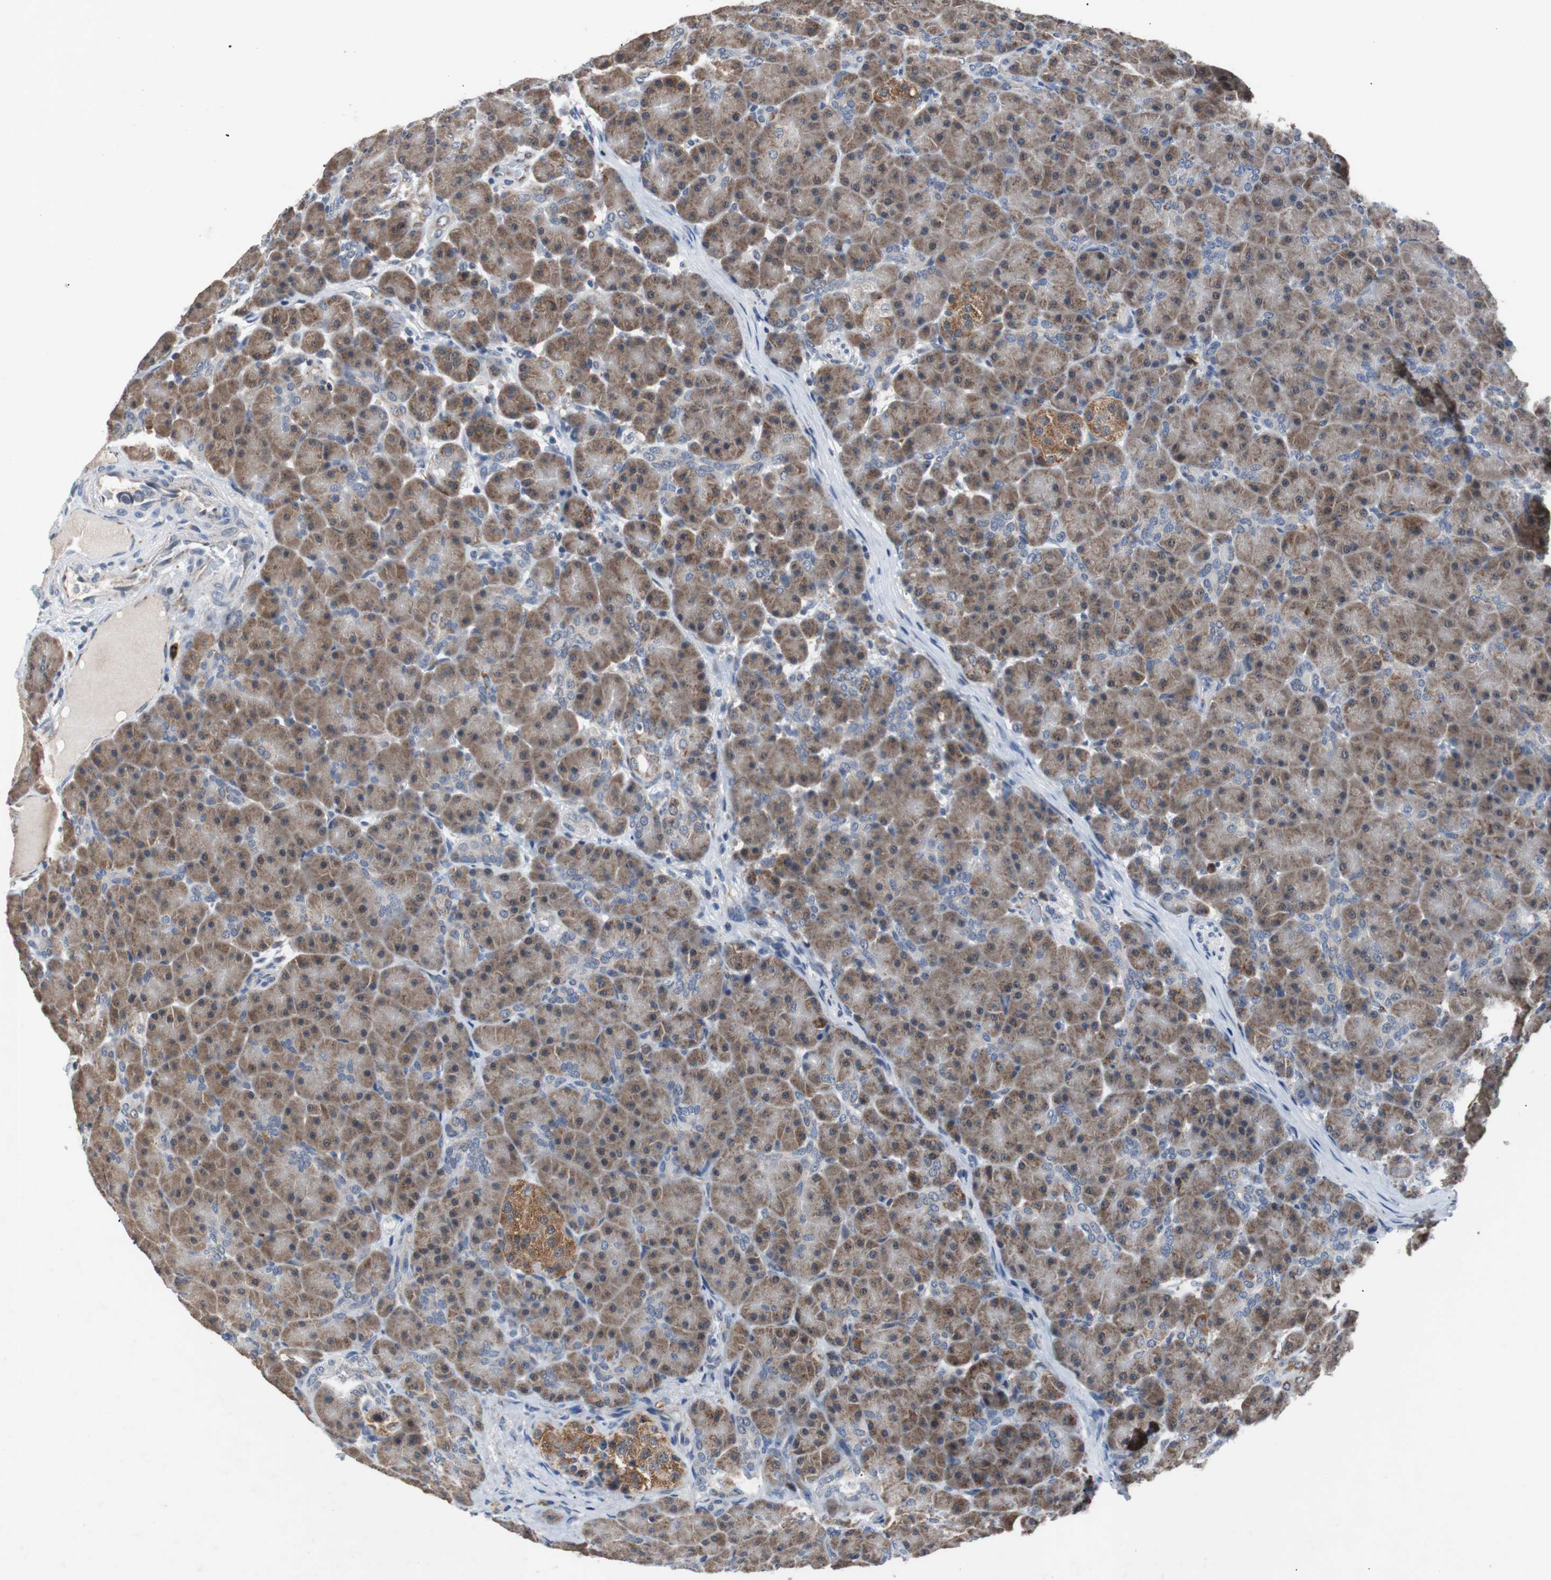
{"staining": {"intensity": "strong", "quantity": ">75%", "location": "cytoplasmic/membranous"}, "tissue": "pancreas", "cell_type": "Exocrine glandular cells", "image_type": "normal", "snomed": [{"axis": "morphology", "description": "Normal tissue, NOS"}, {"axis": "topography", "description": "Pancreas"}], "caption": "About >75% of exocrine glandular cells in benign human pancreas display strong cytoplasmic/membranous protein expression as visualized by brown immunohistochemical staining.", "gene": "PITRM1", "patient": {"sex": "male", "age": 66}}